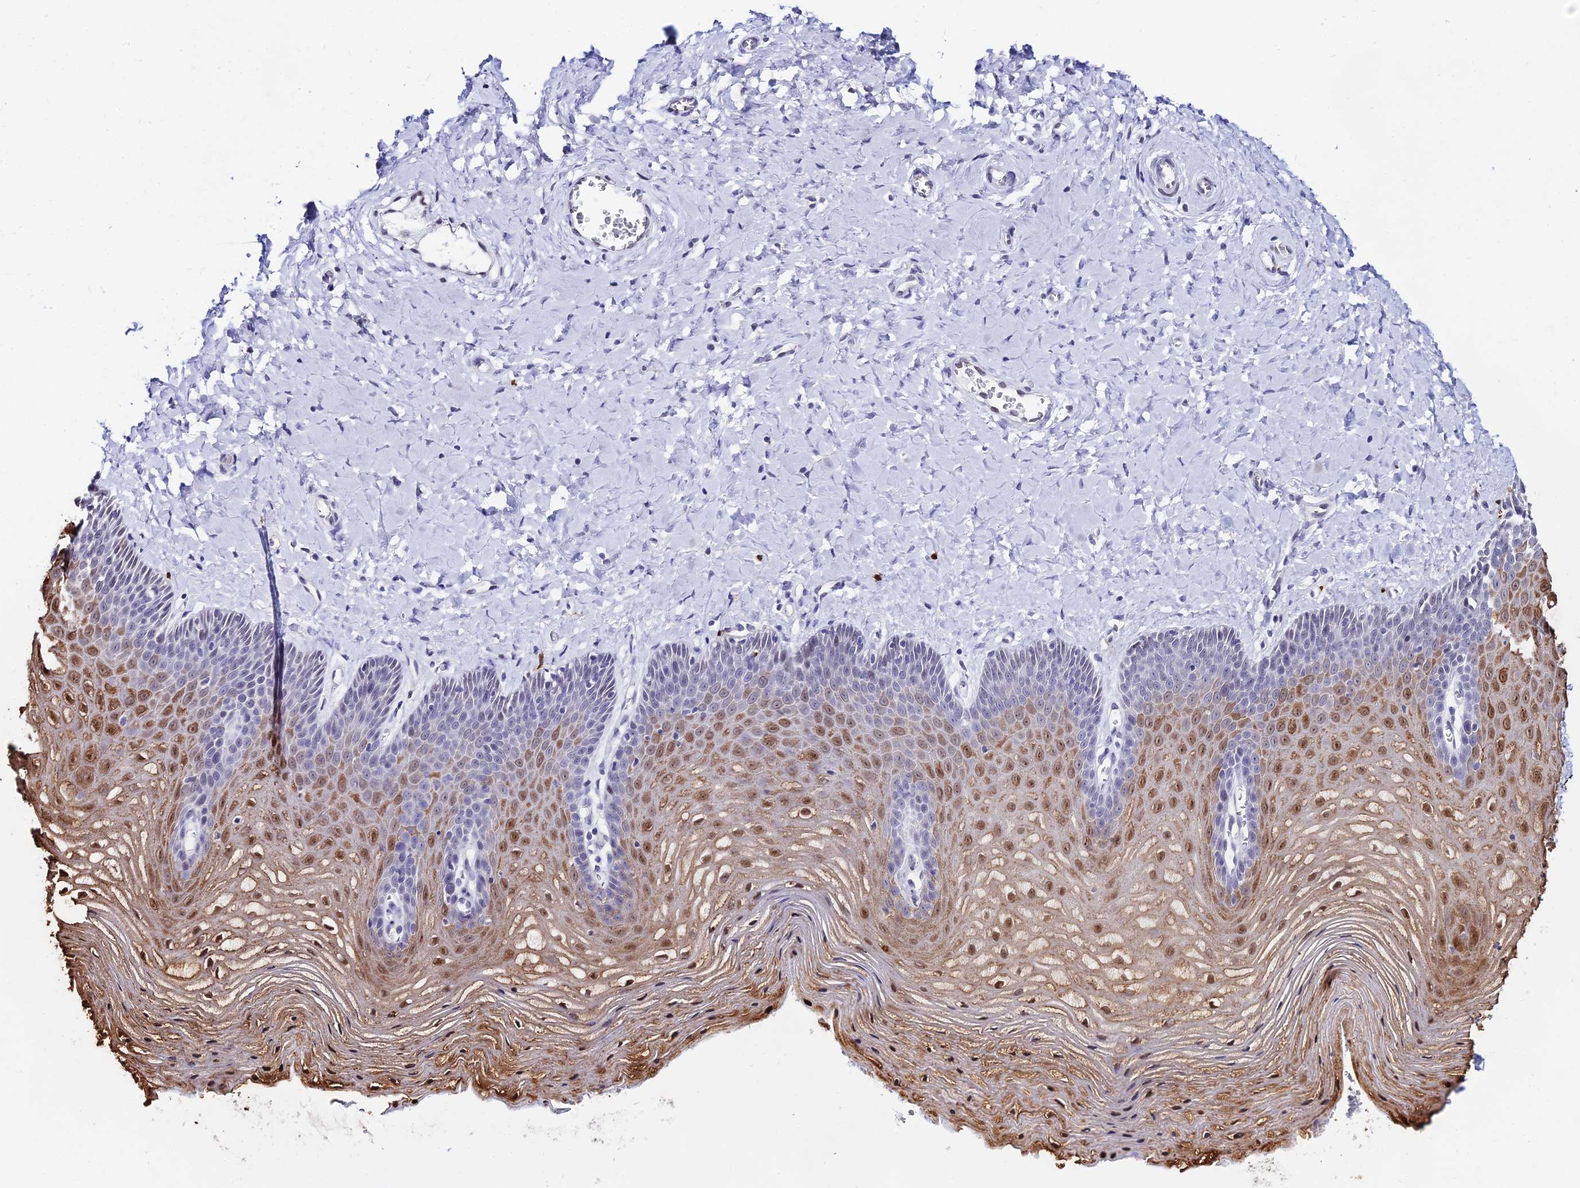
{"staining": {"intensity": "moderate", "quantity": "25%-75%", "location": "cytoplasmic/membranous,nuclear"}, "tissue": "vagina", "cell_type": "Squamous epithelial cells", "image_type": "normal", "snomed": [{"axis": "morphology", "description": "Normal tissue, NOS"}, {"axis": "topography", "description": "Vagina"}], "caption": "Moderate cytoplasmic/membranous,nuclear staining for a protein is identified in approximately 25%-75% of squamous epithelial cells of benign vagina using immunohistochemistry (IHC).", "gene": "MCM10", "patient": {"sex": "female", "age": 65}}